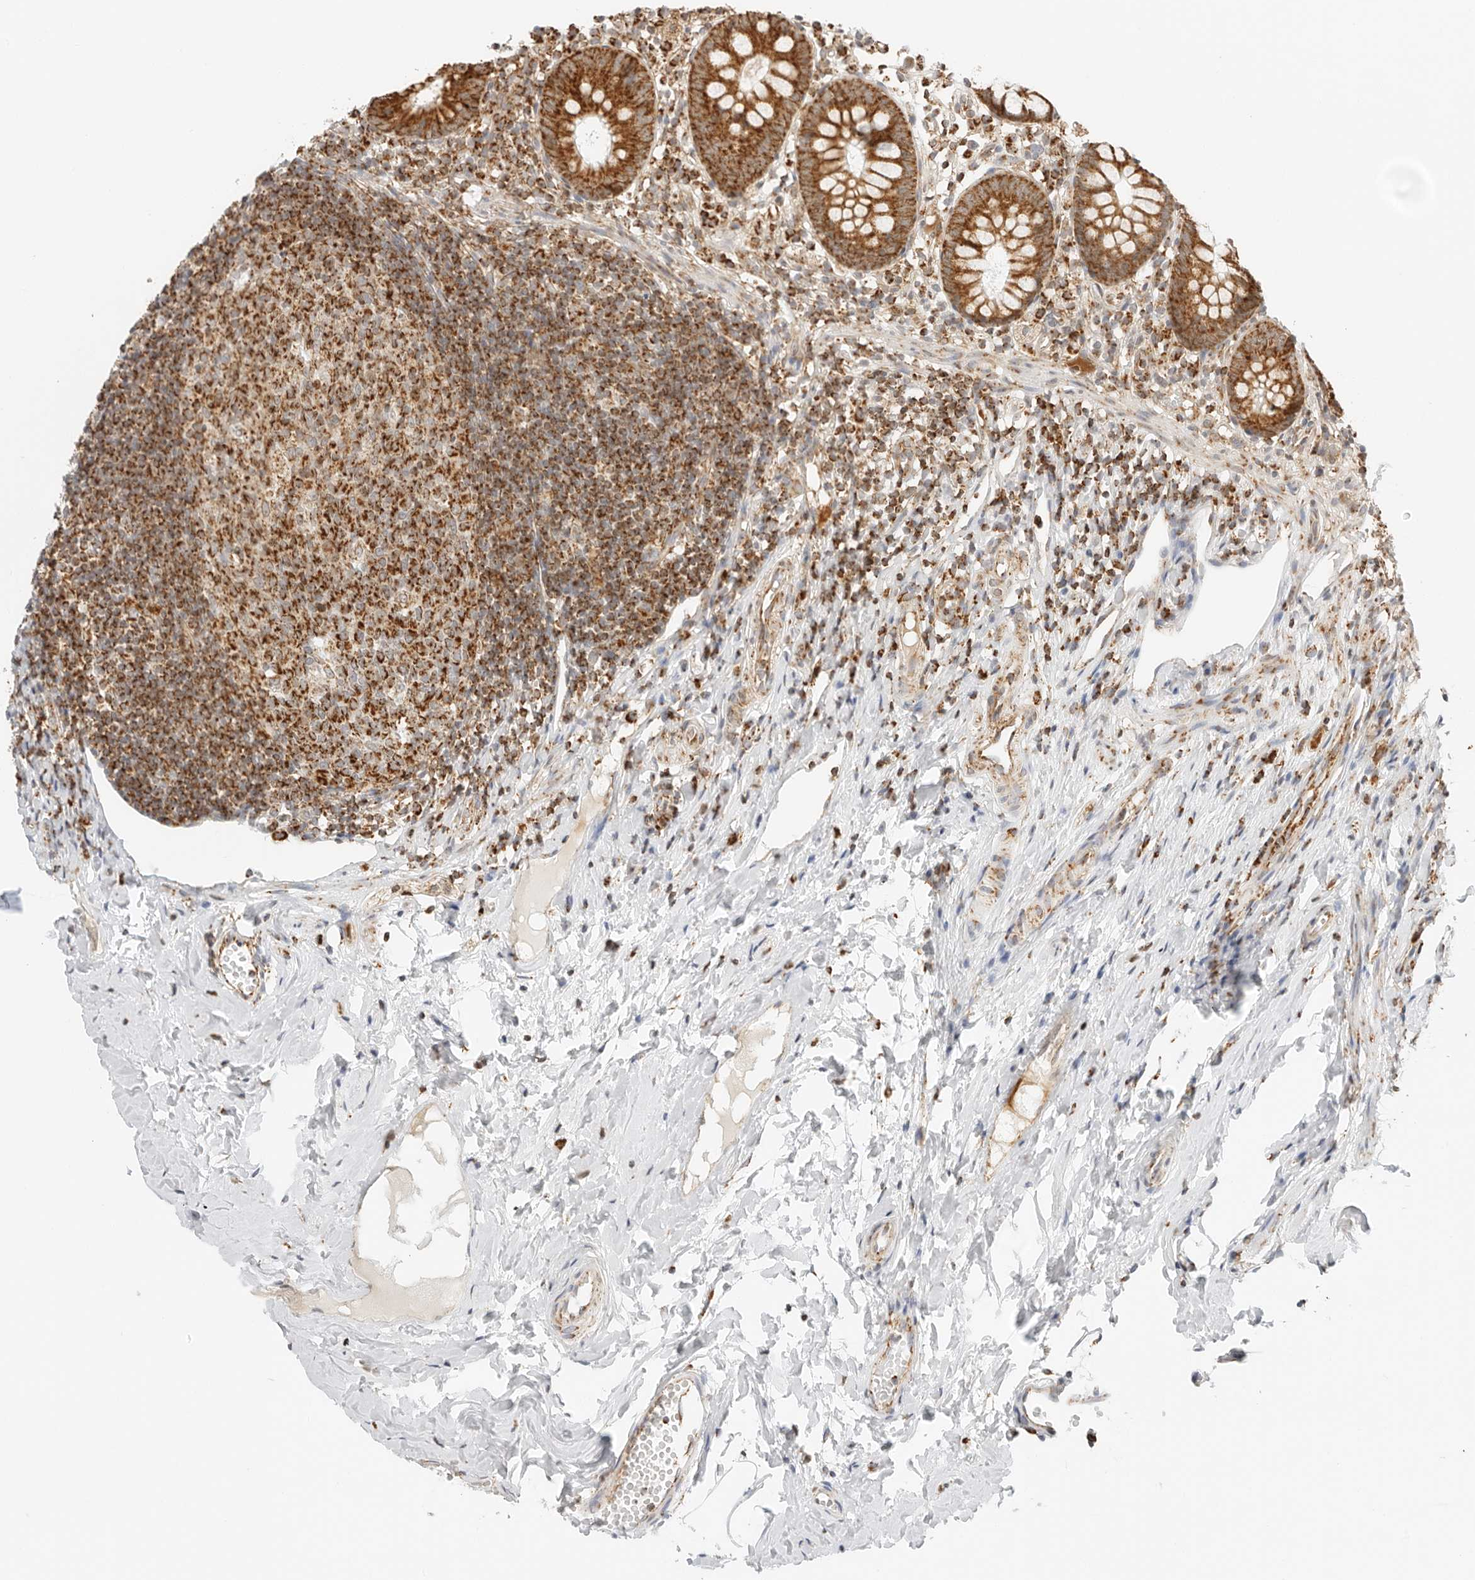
{"staining": {"intensity": "moderate", "quantity": ">75%", "location": "cytoplasmic/membranous"}, "tissue": "appendix", "cell_type": "Glandular cells", "image_type": "normal", "snomed": [{"axis": "morphology", "description": "Normal tissue, NOS"}, {"axis": "topography", "description": "Appendix"}], "caption": "Immunohistochemistry (IHC) staining of unremarkable appendix, which reveals medium levels of moderate cytoplasmic/membranous expression in about >75% of glandular cells indicating moderate cytoplasmic/membranous protein staining. The staining was performed using DAB (3,3'-diaminobenzidine) (brown) for protein detection and nuclei were counterstained in hematoxylin (blue).", "gene": "RC3H1", "patient": {"sex": "female", "age": 20}}